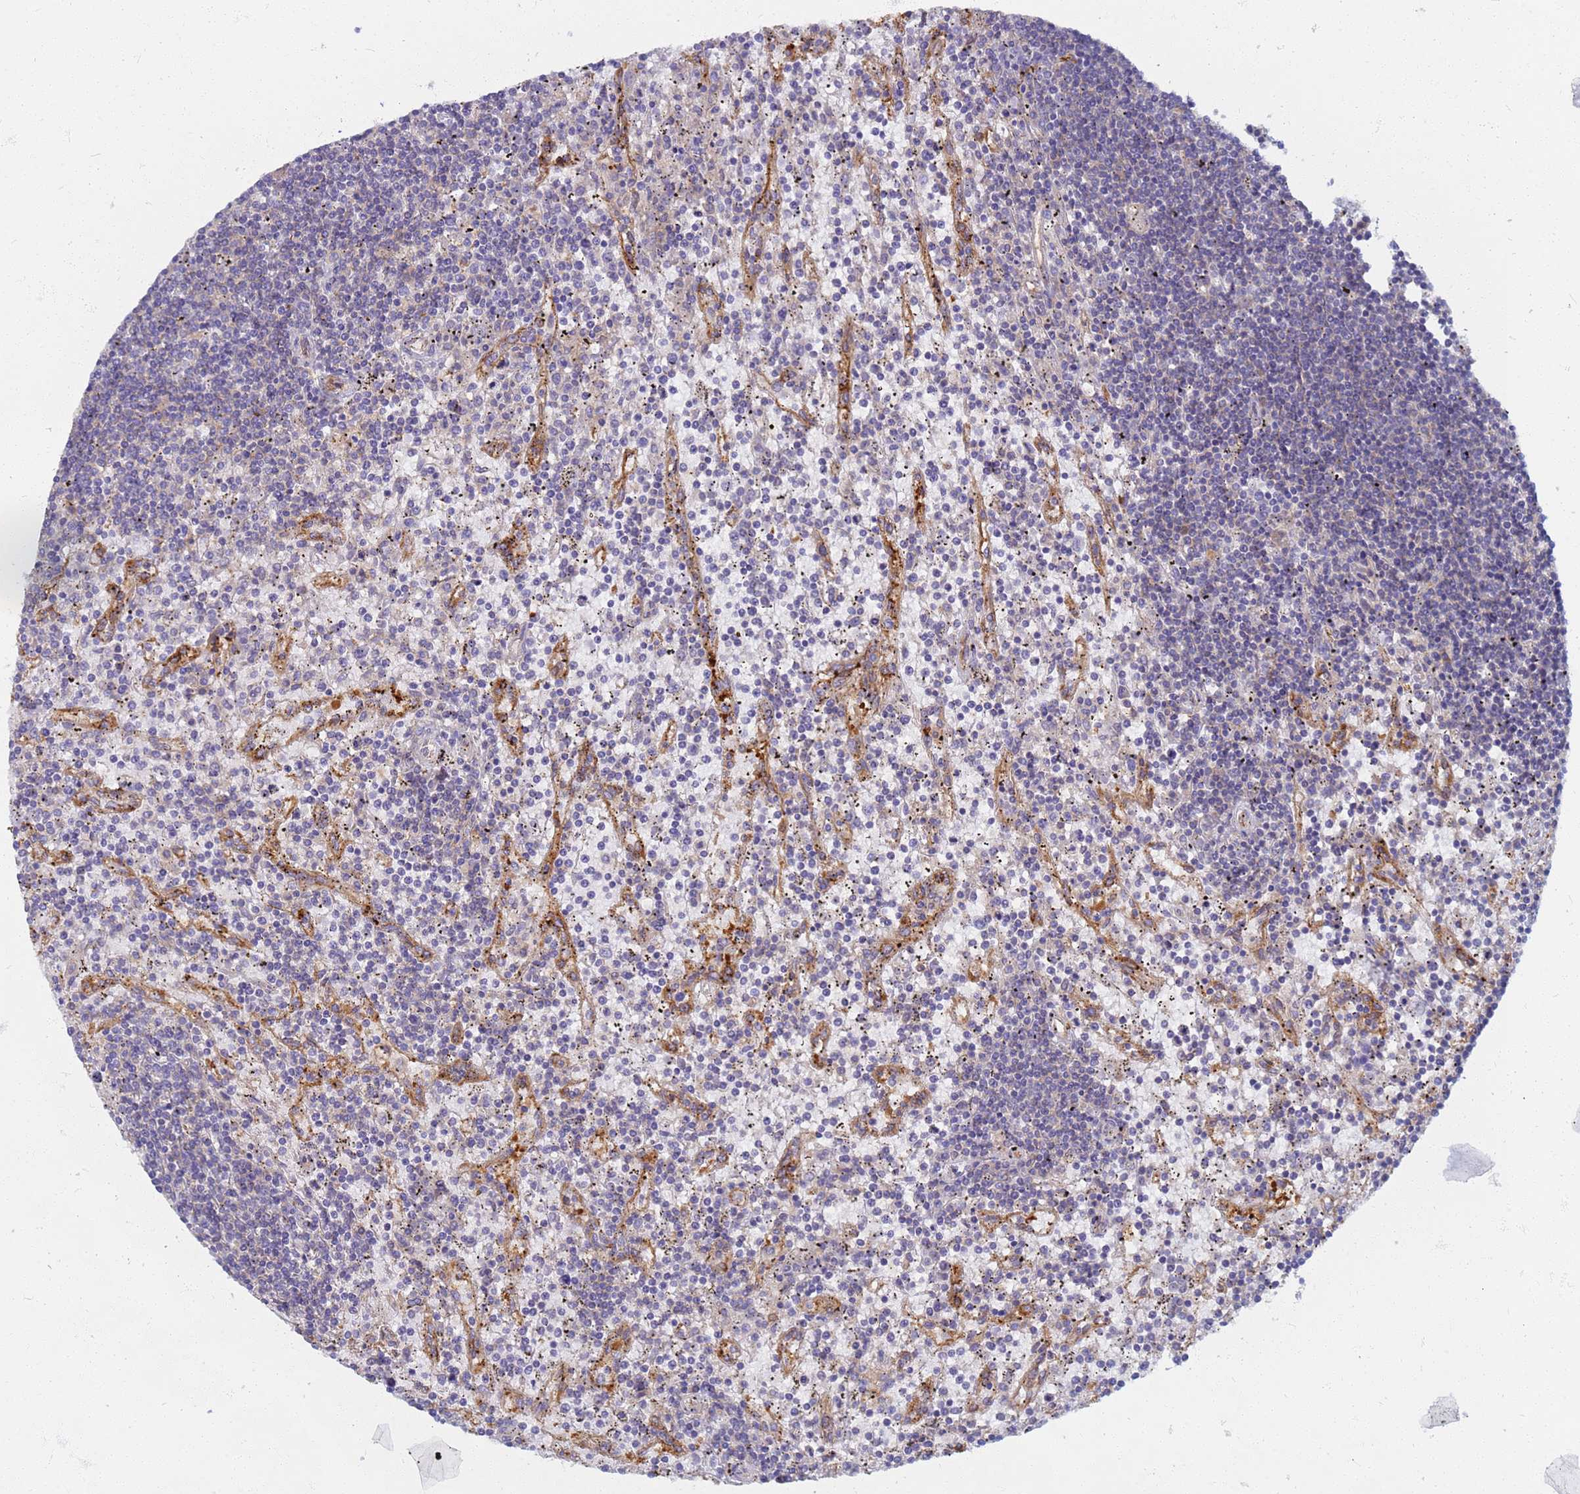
{"staining": {"intensity": "negative", "quantity": "none", "location": "none"}, "tissue": "lymphoma", "cell_type": "Tumor cells", "image_type": "cancer", "snomed": [{"axis": "morphology", "description": "Malignant lymphoma, non-Hodgkin's type, Low grade"}, {"axis": "topography", "description": "Spleen"}], "caption": "A high-resolution photomicrograph shows immunohistochemistry staining of lymphoma, which exhibits no significant expression in tumor cells. Brightfield microscopy of immunohistochemistry stained with DAB (3,3'-diaminobenzidine) (brown) and hematoxylin (blue), captured at high magnification.", "gene": "EEA1", "patient": {"sex": "male", "age": 76}}